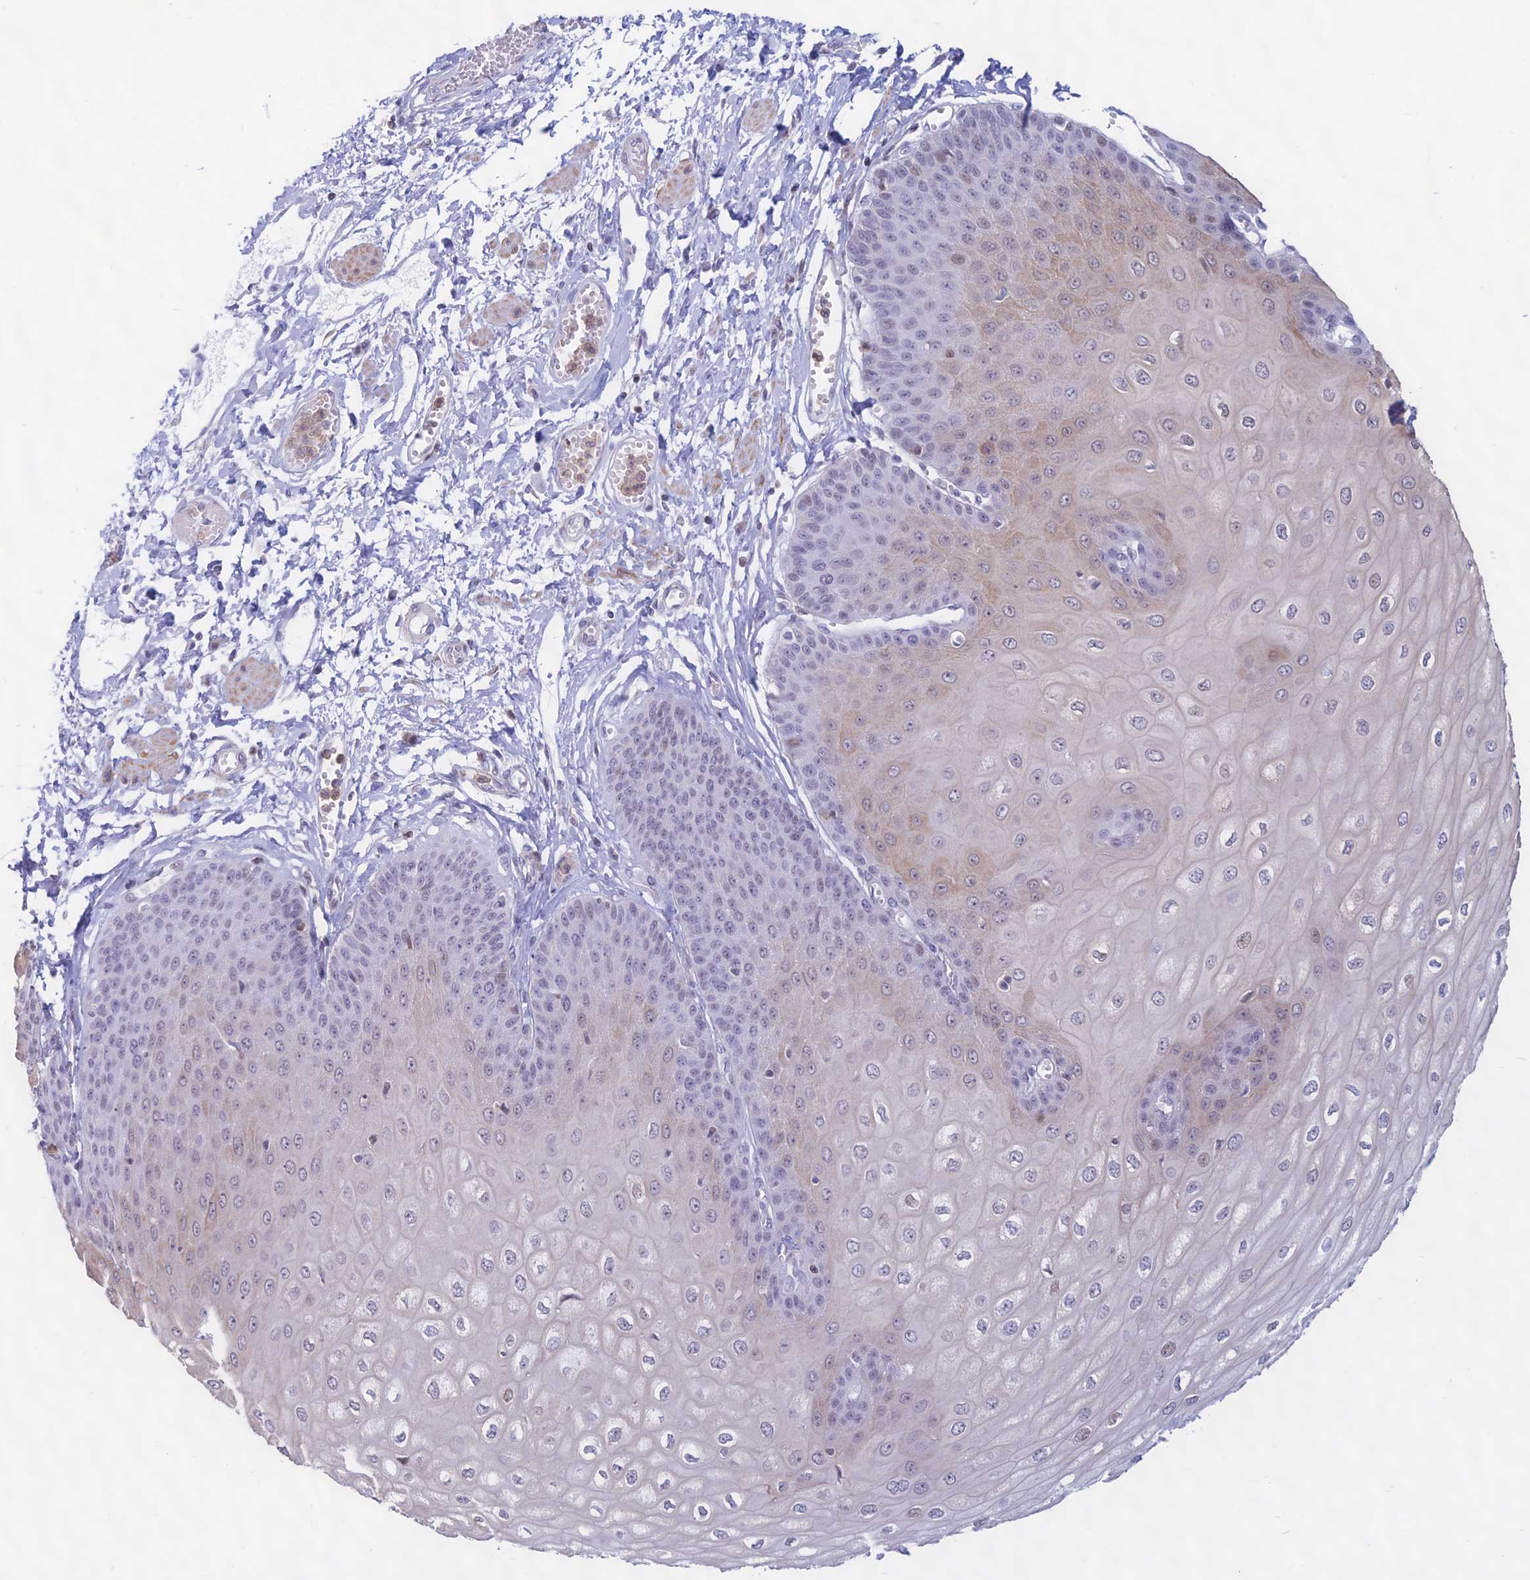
{"staining": {"intensity": "weak", "quantity": "25%-75%", "location": "cytoplasmic/membranous,nuclear"}, "tissue": "esophagus", "cell_type": "Squamous epithelial cells", "image_type": "normal", "snomed": [{"axis": "morphology", "description": "Normal tissue, NOS"}, {"axis": "topography", "description": "Esophagus"}], "caption": "Immunohistochemistry image of benign esophagus: human esophagus stained using immunohistochemistry demonstrates low levels of weak protein expression localized specifically in the cytoplasmic/membranous,nuclear of squamous epithelial cells, appearing as a cytoplasmic/membranous,nuclear brown color.", "gene": "KRR1", "patient": {"sex": "male", "age": 60}}